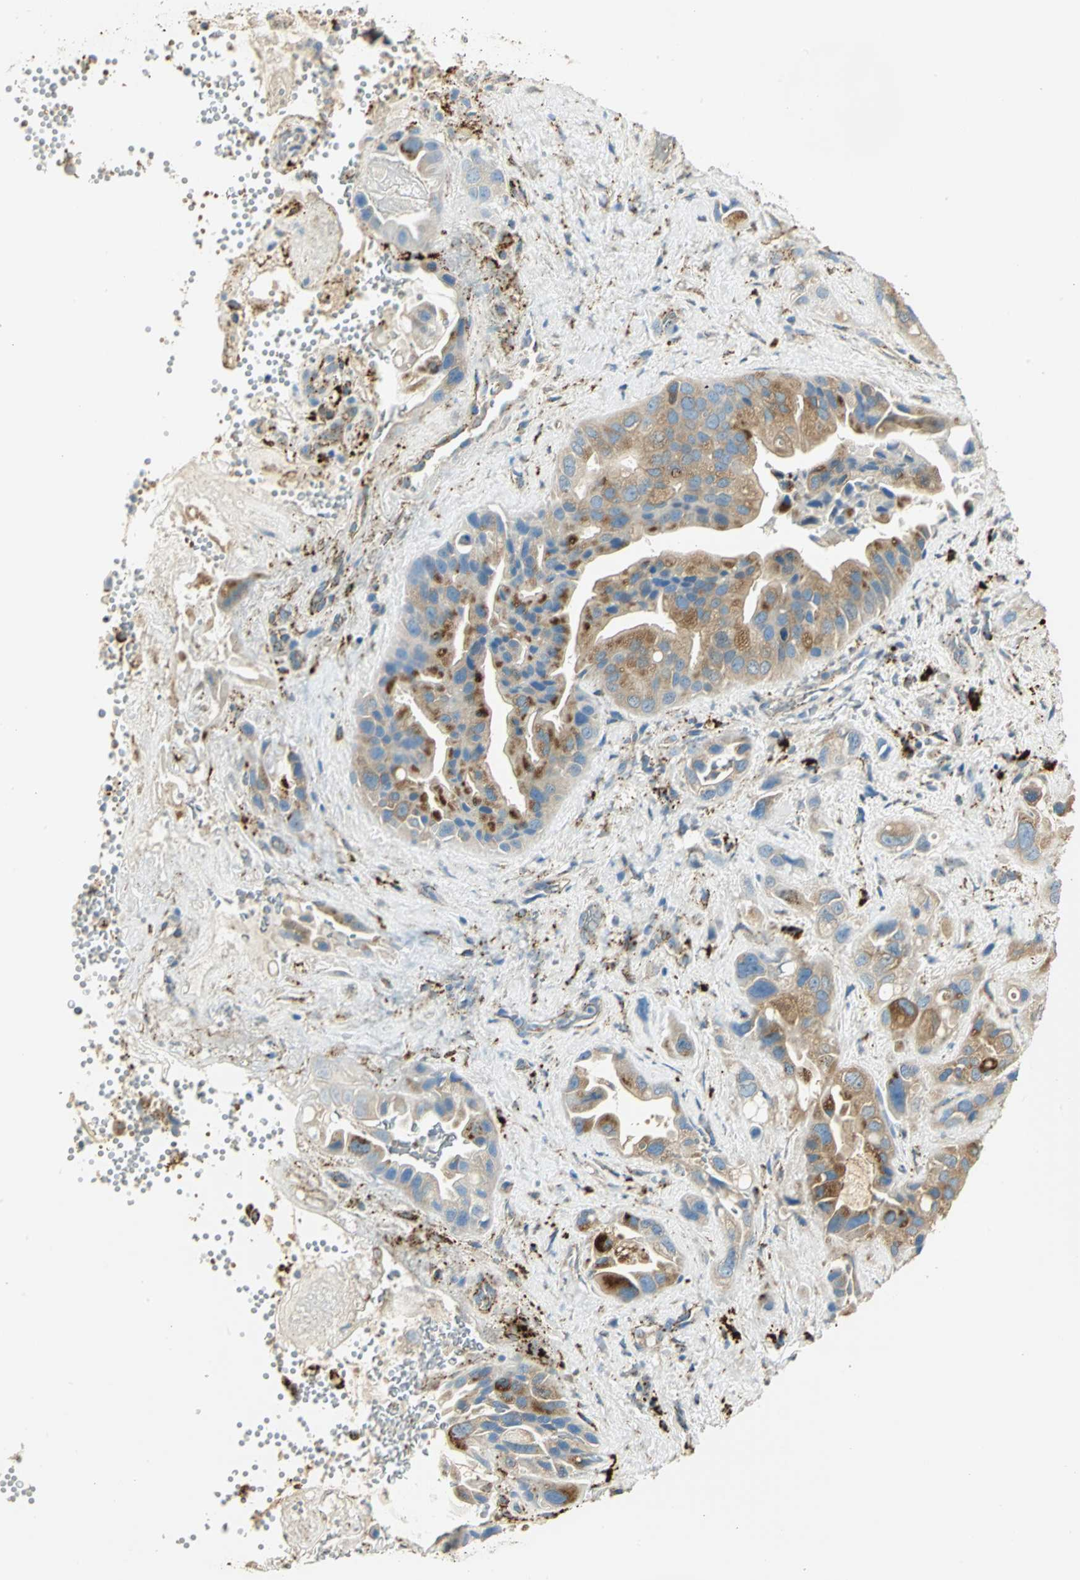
{"staining": {"intensity": "moderate", "quantity": ">75%", "location": "cytoplasmic/membranous"}, "tissue": "pancreatic cancer", "cell_type": "Tumor cells", "image_type": "cancer", "snomed": [{"axis": "morphology", "description": "Adenocarcinoma, NOS"}, {"axis": "topography", "description": "Pancreas"}], "caption": "Pancreatic adenocarcinoma was stained to show a protein in brown. There is medium levels of moderate cytoplasmic/membranous positivity in approximately >75% of tumor cells. Nuclei are stained in blue.", "gene": "ARSA", "patient": {"sex": "female", "age": 77}}